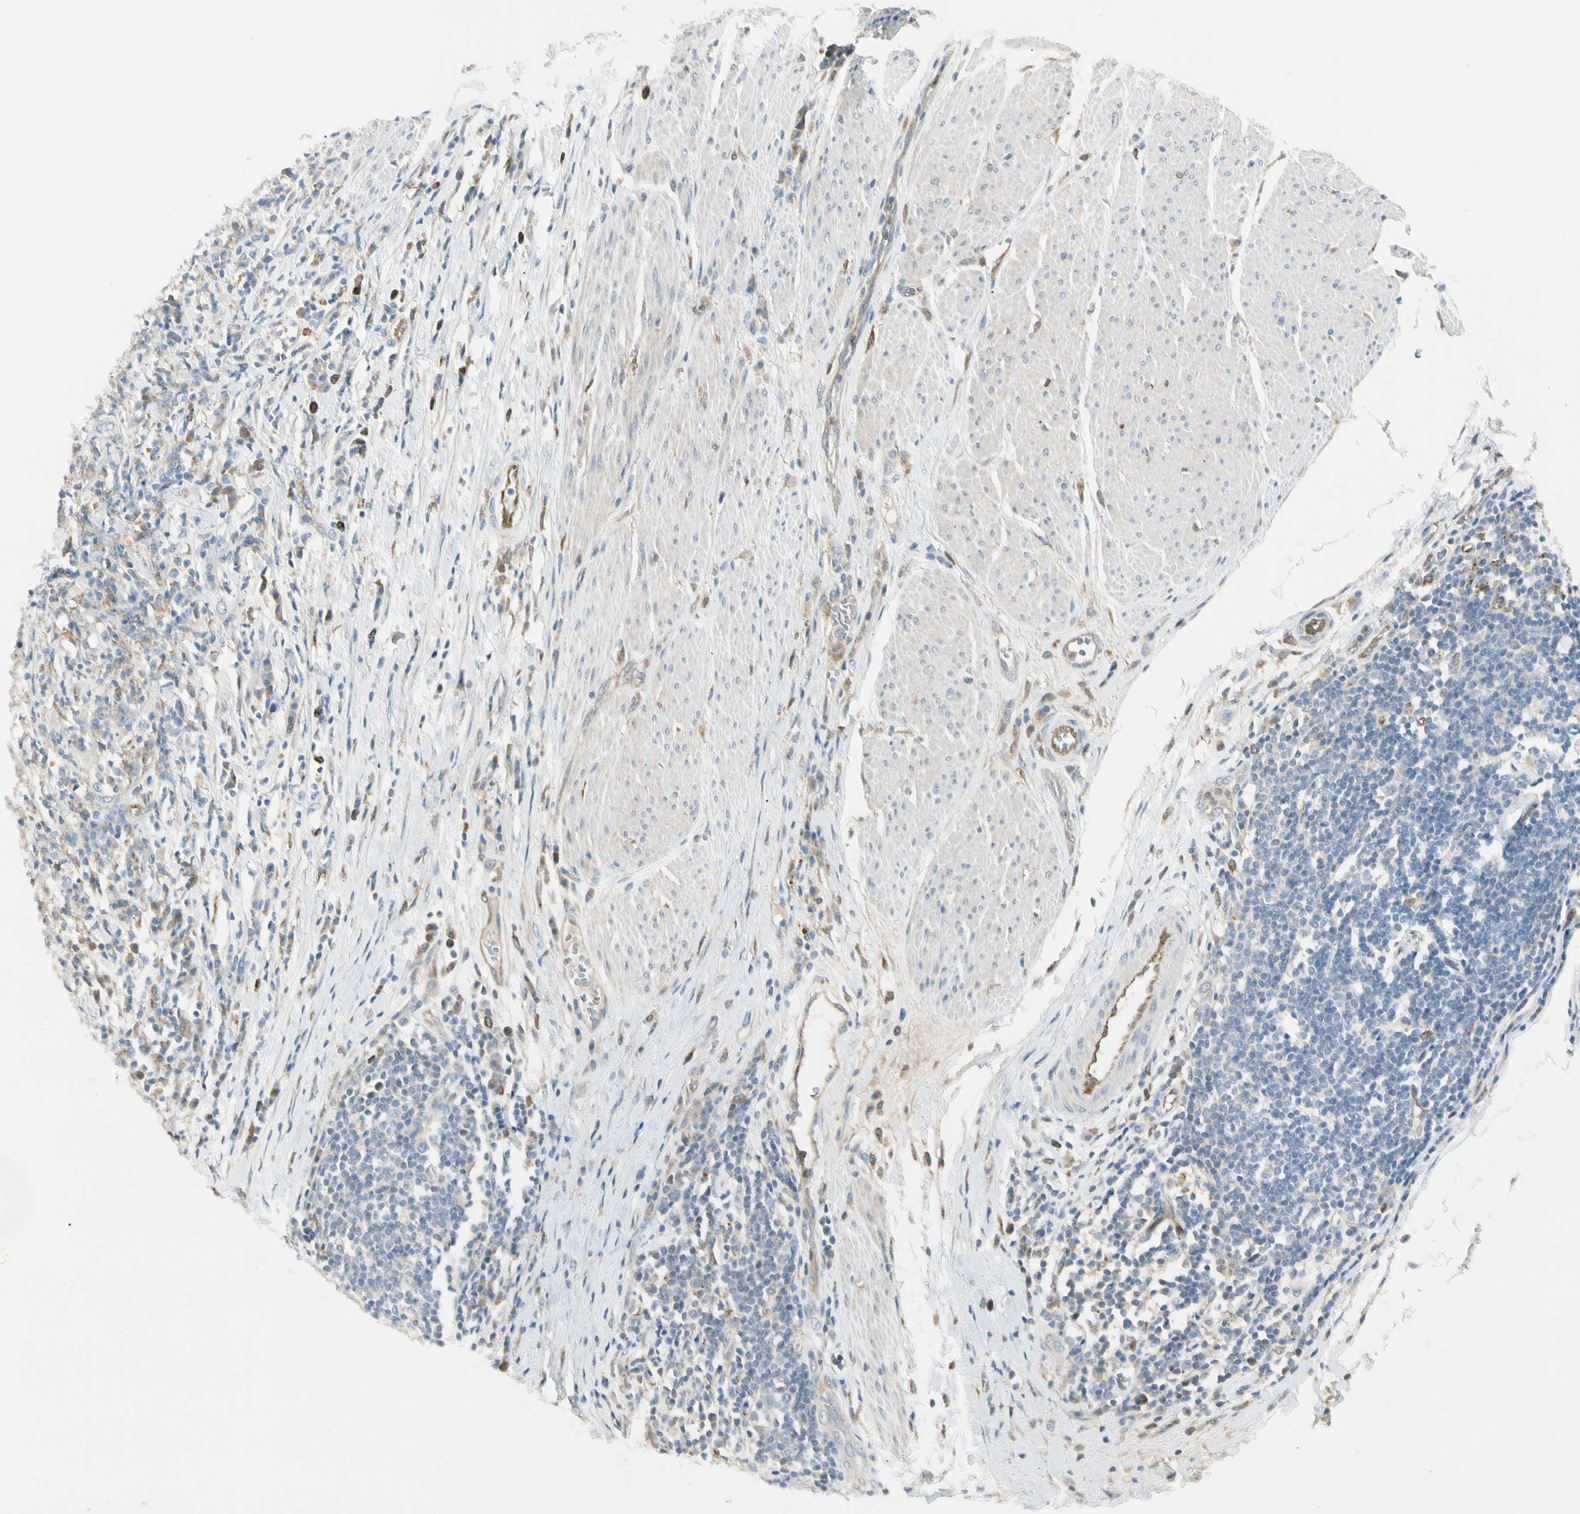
{"staining": {"intensity": "moderate", "quantity": "<25%", "location": "cytoplasmic/membranous"}, "tissue": "urothelial cancer", "cell_type": "Tumor cells", "image_type": "cancer", "snomed": [{"axis": "morphology", "description": "Urothelial carcinoma, High grade"}, {"axis": "topography", "description": "Urinary bladder"}], "caption": "Protein positivity by immunohistochemistry (IHC) exhibits moderate cytoplasmic/membranous expression in approximately <25% of tumor cells in urothelial carcinoma (high-grade). (IHC, brightfield microscopy, high magnification).", "gene": "LPCAT2", "patient": {"sex": "male", "age": 61}}